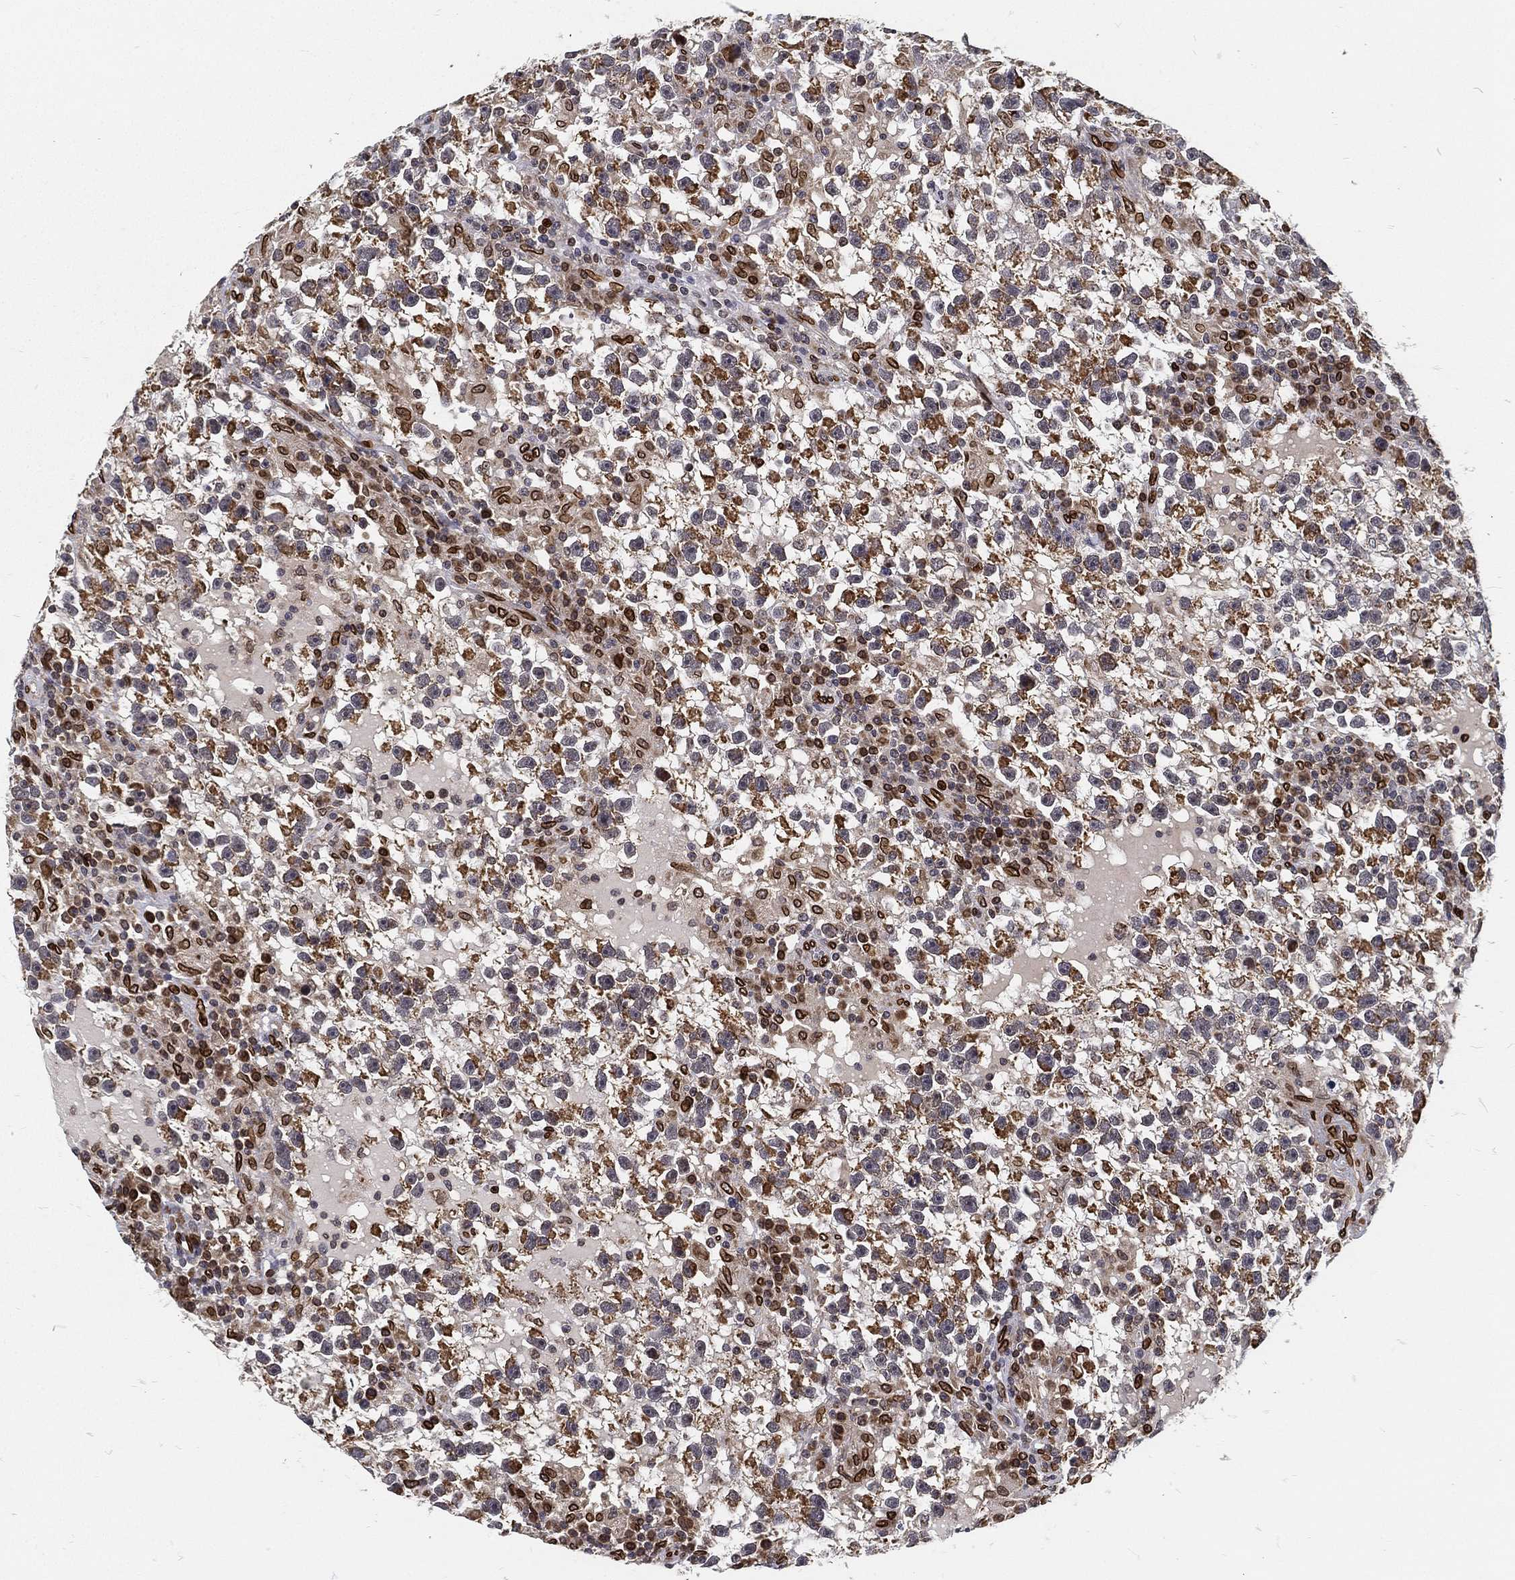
{"staining": {"intensity": "moderate", "quantity": "25%-75%", "location": "nuclear"}, "tissue": "testis cancer", "cell_type": "Tumor cells", "image_type": "cancer", "snomed": [{"axis": "morphology", "description": "Seminoma, NOS"}, {"axis": "topography", "description": "Testis"}], "caption": "Testis cancer stained for a protein (brown) reveals moderate nuclear positive expression in about 25%-75% of tumor cells.", "gene": "PALB2", "patient": {"sex": "male", "age": 47}}